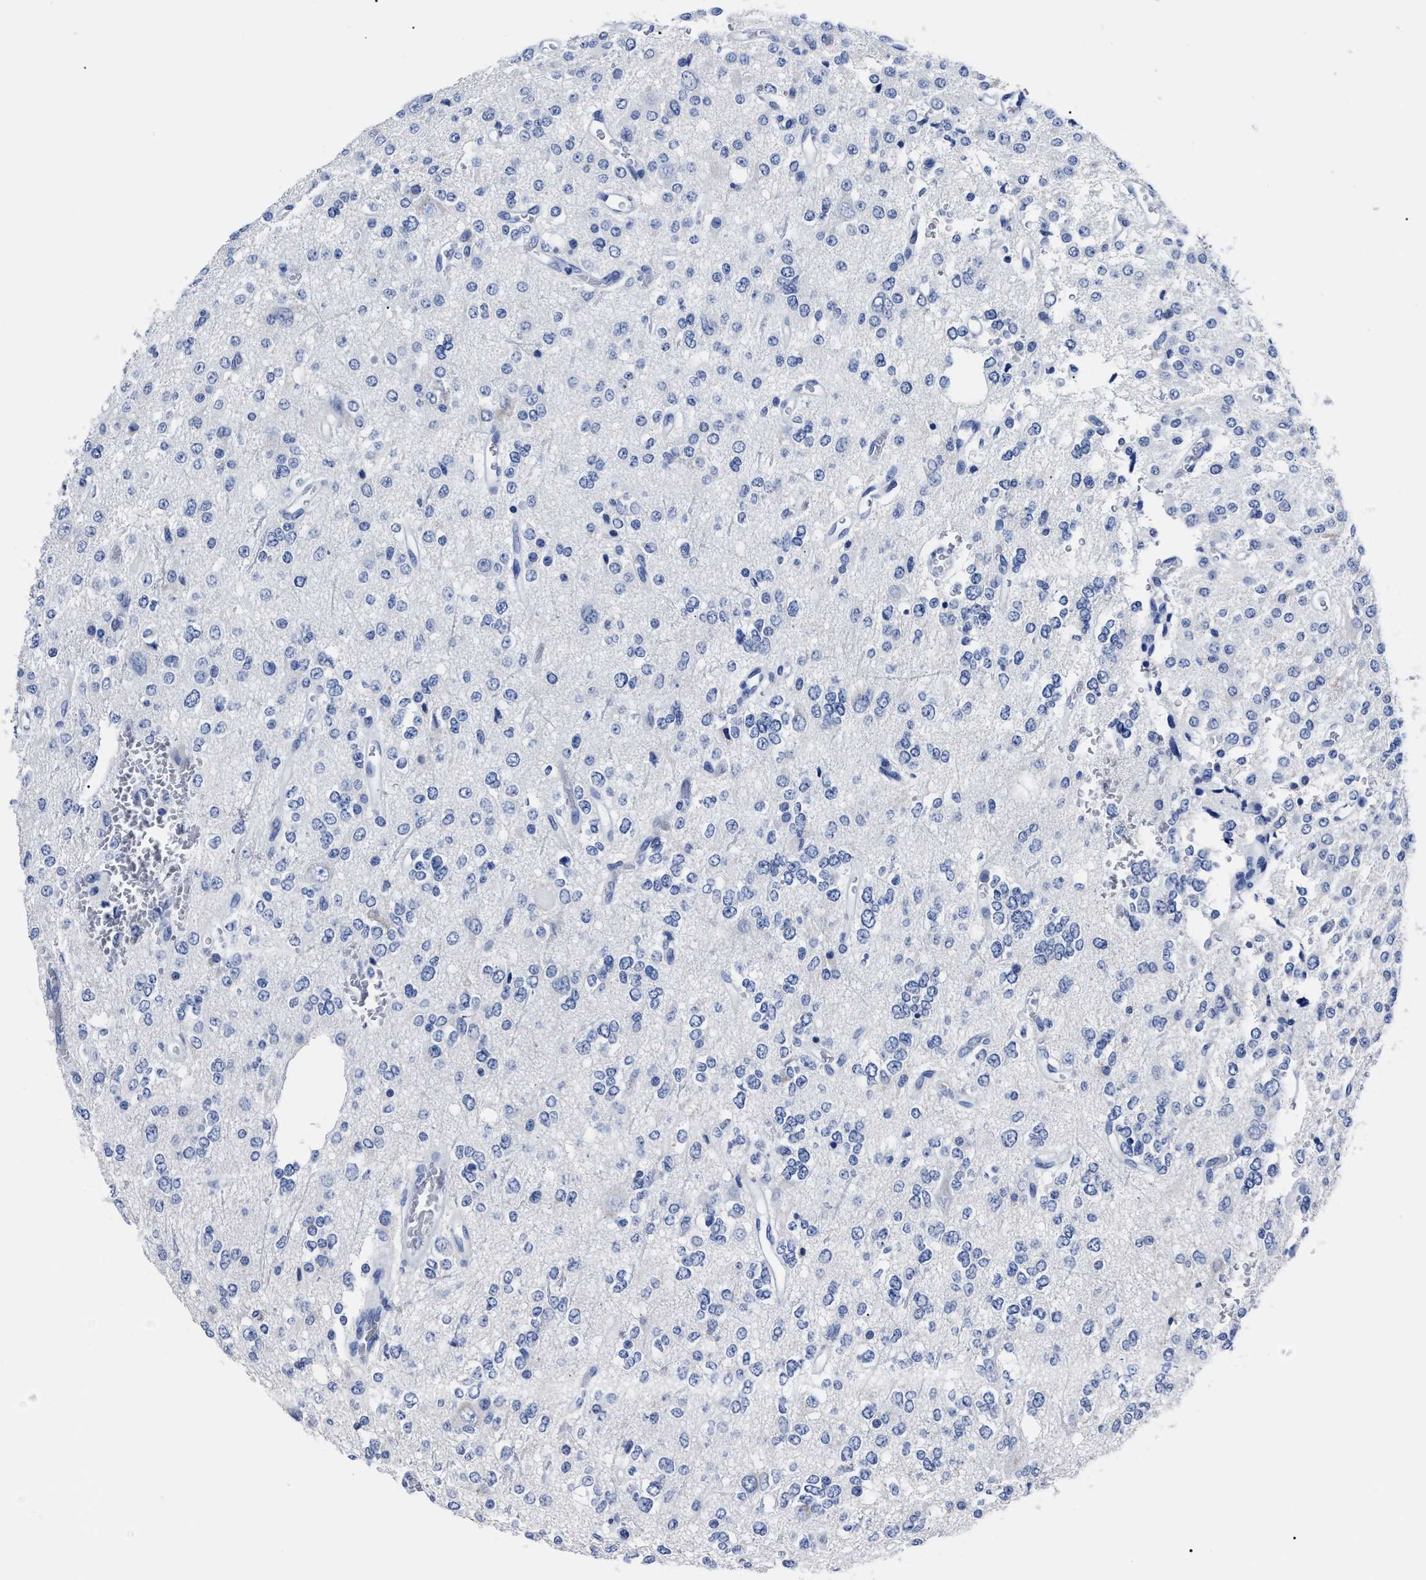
{"staining": {"intensity": "negative", "quantity": "none", "location": "none"}, "tissue": "glioma", "cell_type": "Tumor cells", "image_type": "cancer", "snomed": [{"axis": "morphology", "description": "Glioma, malignant, Low grade"}, {"axis": "topography", "description": "Brain"}], "caption": "High magnification brightfield microscopy of glioma stained with DAB (brown) and counterstained with hematoxylin (blue): tumor cells show no significant expression.", "gene": "ALPG", "patient": {"sex": "male", "age": 38}}